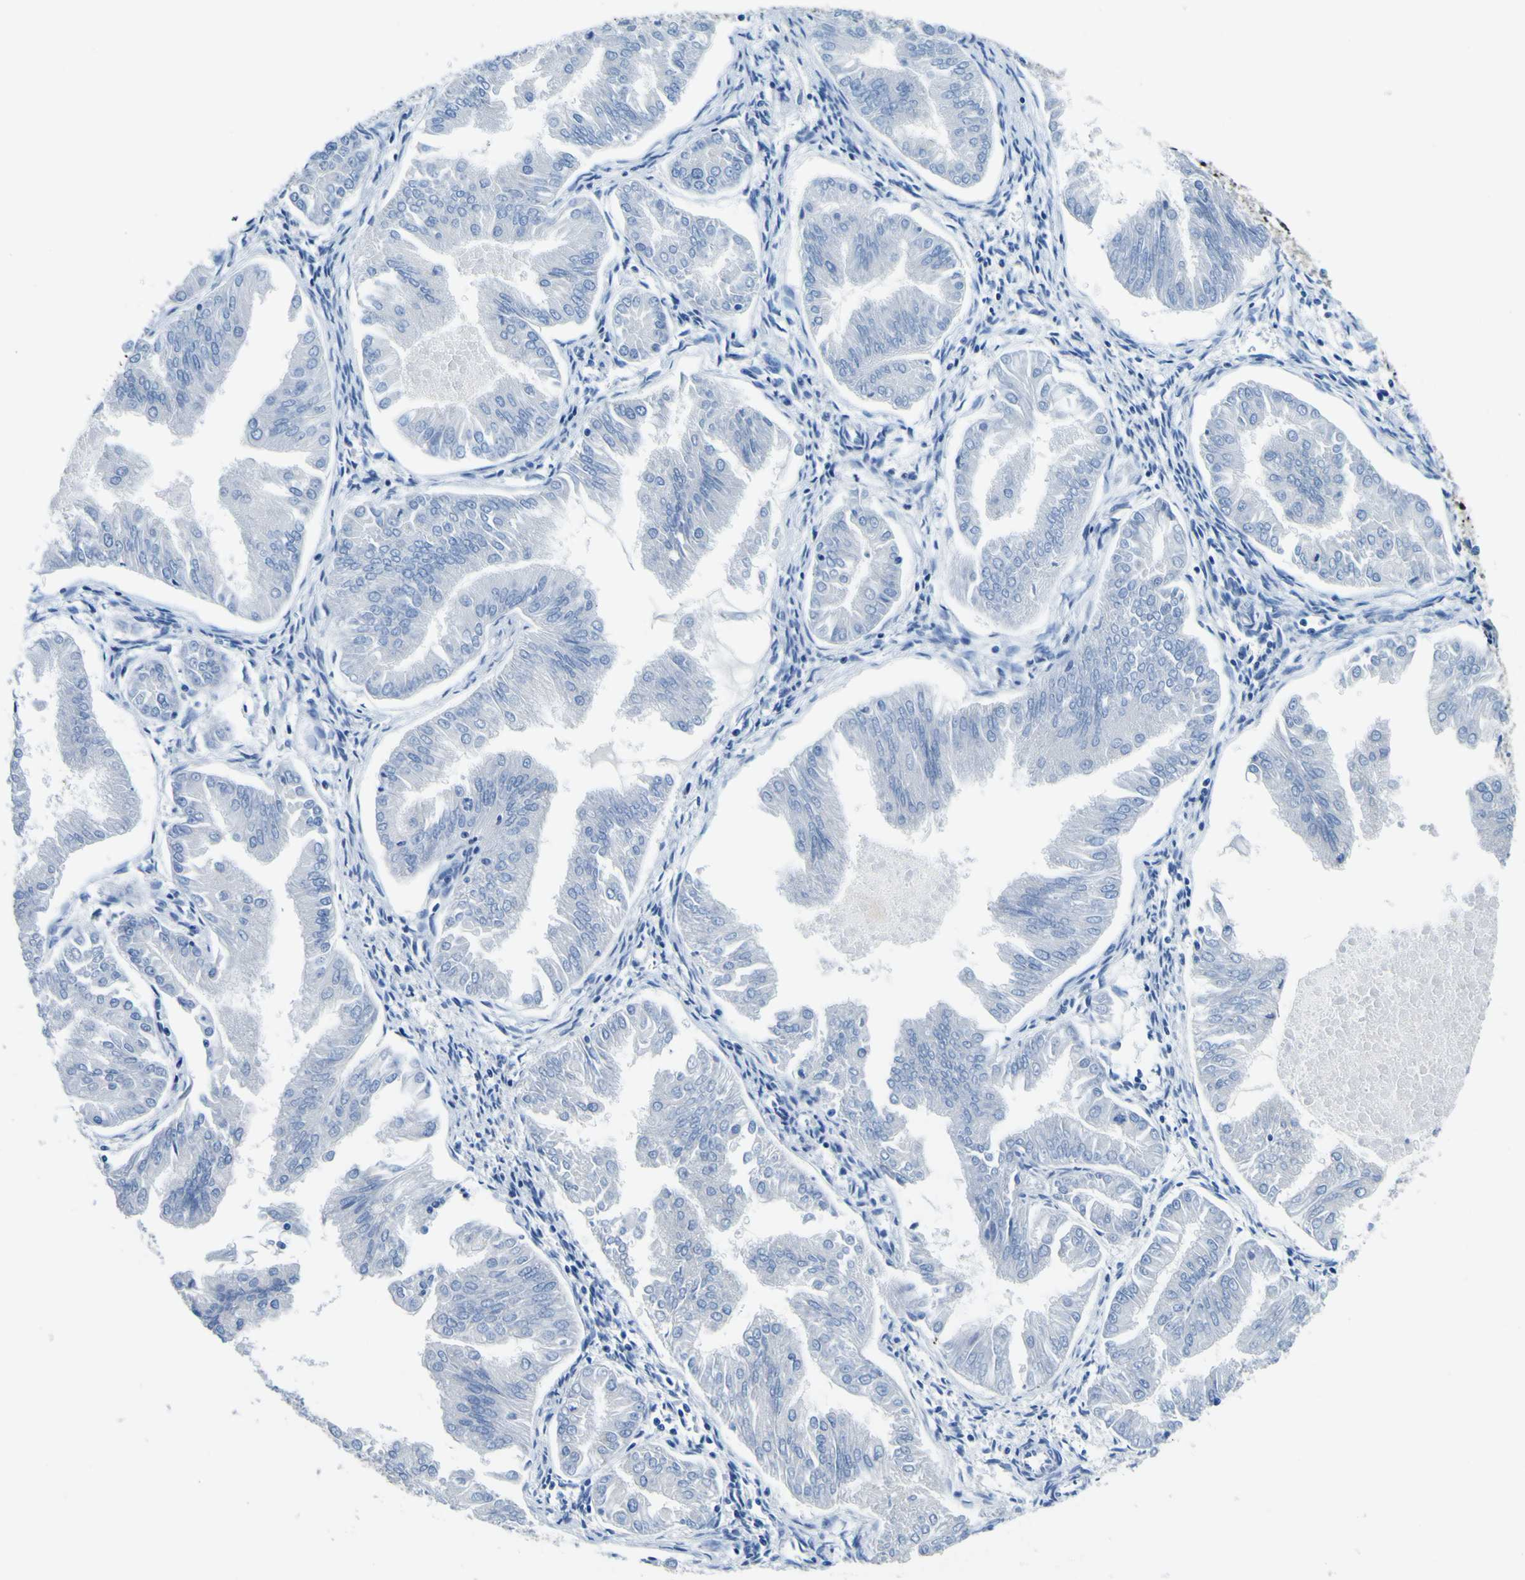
{"staining": {"intensity": "negative", "quantity": "none", "location": "none"}, "tissue": "endometrial cancer", "cell_type": "Tumor cells", "image_type": "cancer", "snomed": [{"axis": "morphology", "description": "Adenocarcinoma, NOS"}, {"axis": "topography", "description": "Endometrium"}], "caption": "Tumor cells show no significant positivity in endometrial cancer (adenocarcinoma).", "gene": "SP1", "patient": {"sex": "female", "age": 53}}